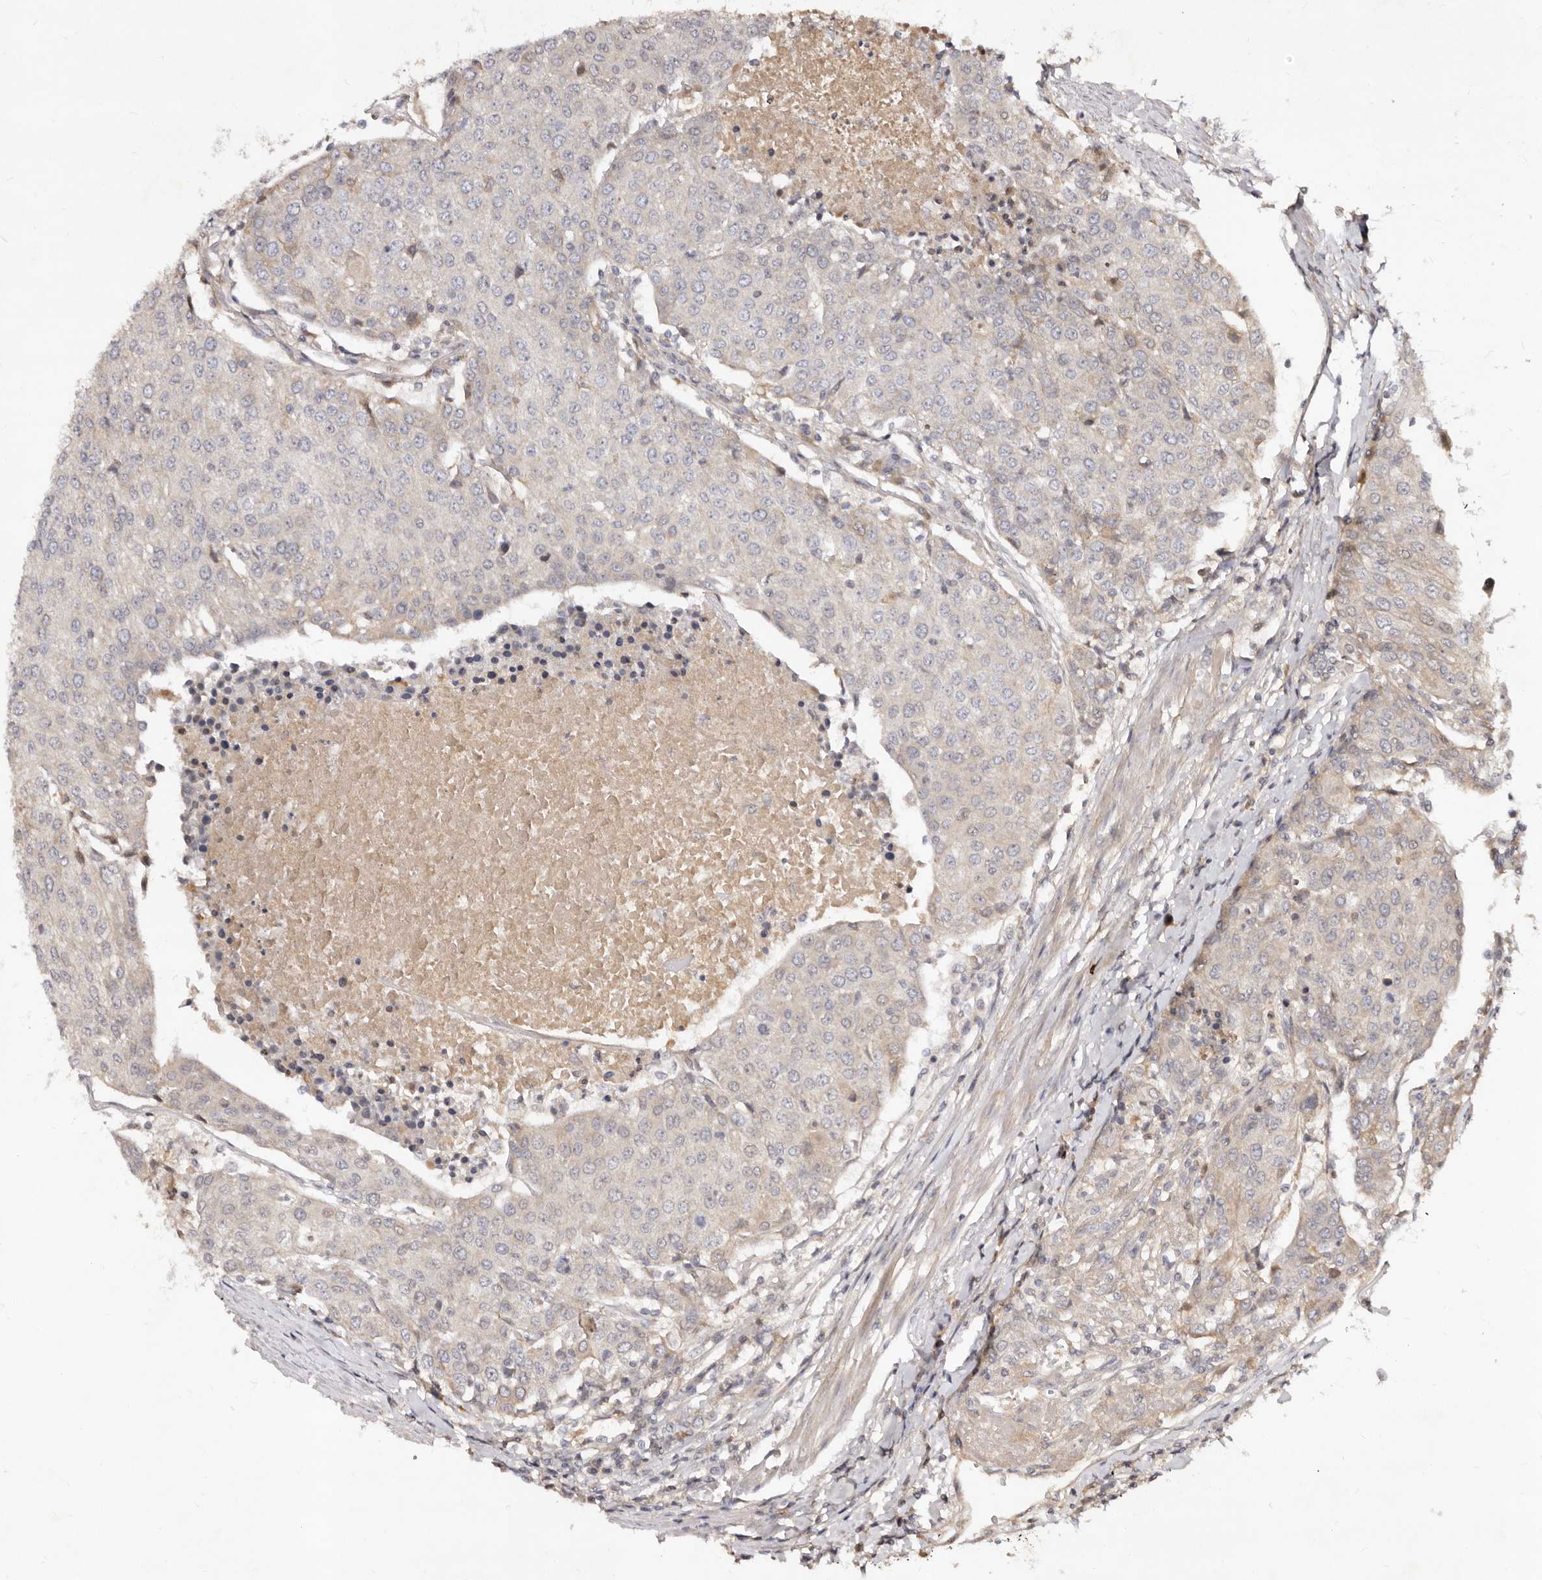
{"staining": {"intensity": "weak", "quantity": "25%-75%", "location": "cytoplasmic/membranous"}, "tissue": "urothelial cancer", "cell_type": "Tumor cells", "image_type": "cancer", "snomed": [{"axis": "morphology", "description": "Urothelial carcinoma, High grade"}, {"axis": "topography", "description": "Urinary bladder"}], "caption": "Urothelial carcinoma (high-grade) tissue shows weak cytoplasmic/membranous staining in approximately 25%-75% of tumor cells, visualized by immunohistochemistry.", "gene": "LCORL", "patient": {"sex": "female", "age": 85}}